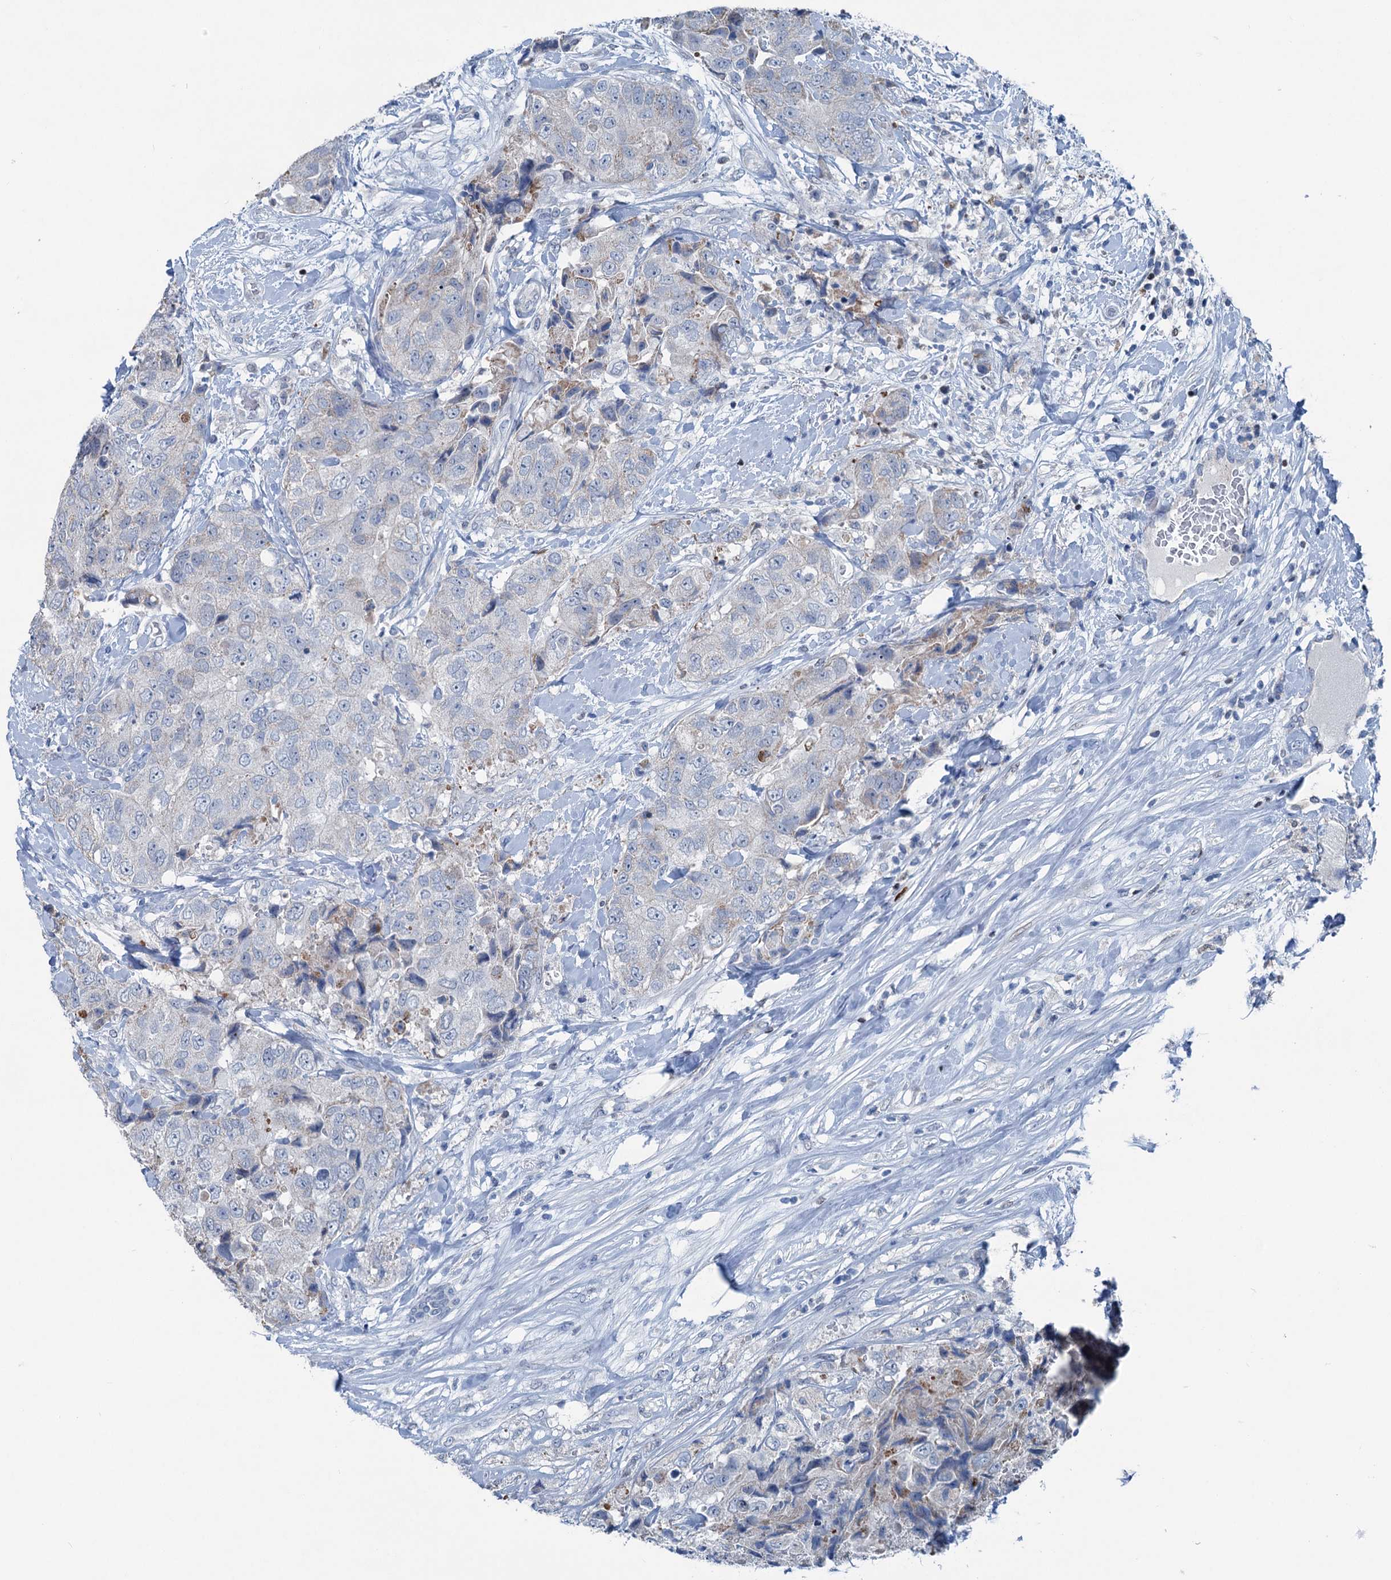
{"staining": {"intensity": "negative", "quantity": "none", "location": "none"}, "tissue": "breast cancer", "cell_type": "Tumor cells", "image_type": "cancer", "snomed": [{"axis": "morphology", "description": "Duct carcinoma"}, {"axis": "topography", "description": "Breast"}], "caption": "Image shows no protein staining in tumor cells of breast infiltrating ductal carcinoma tissue.", "gene": "ELP4", "patient": {"sex": "female", "age": 62}}